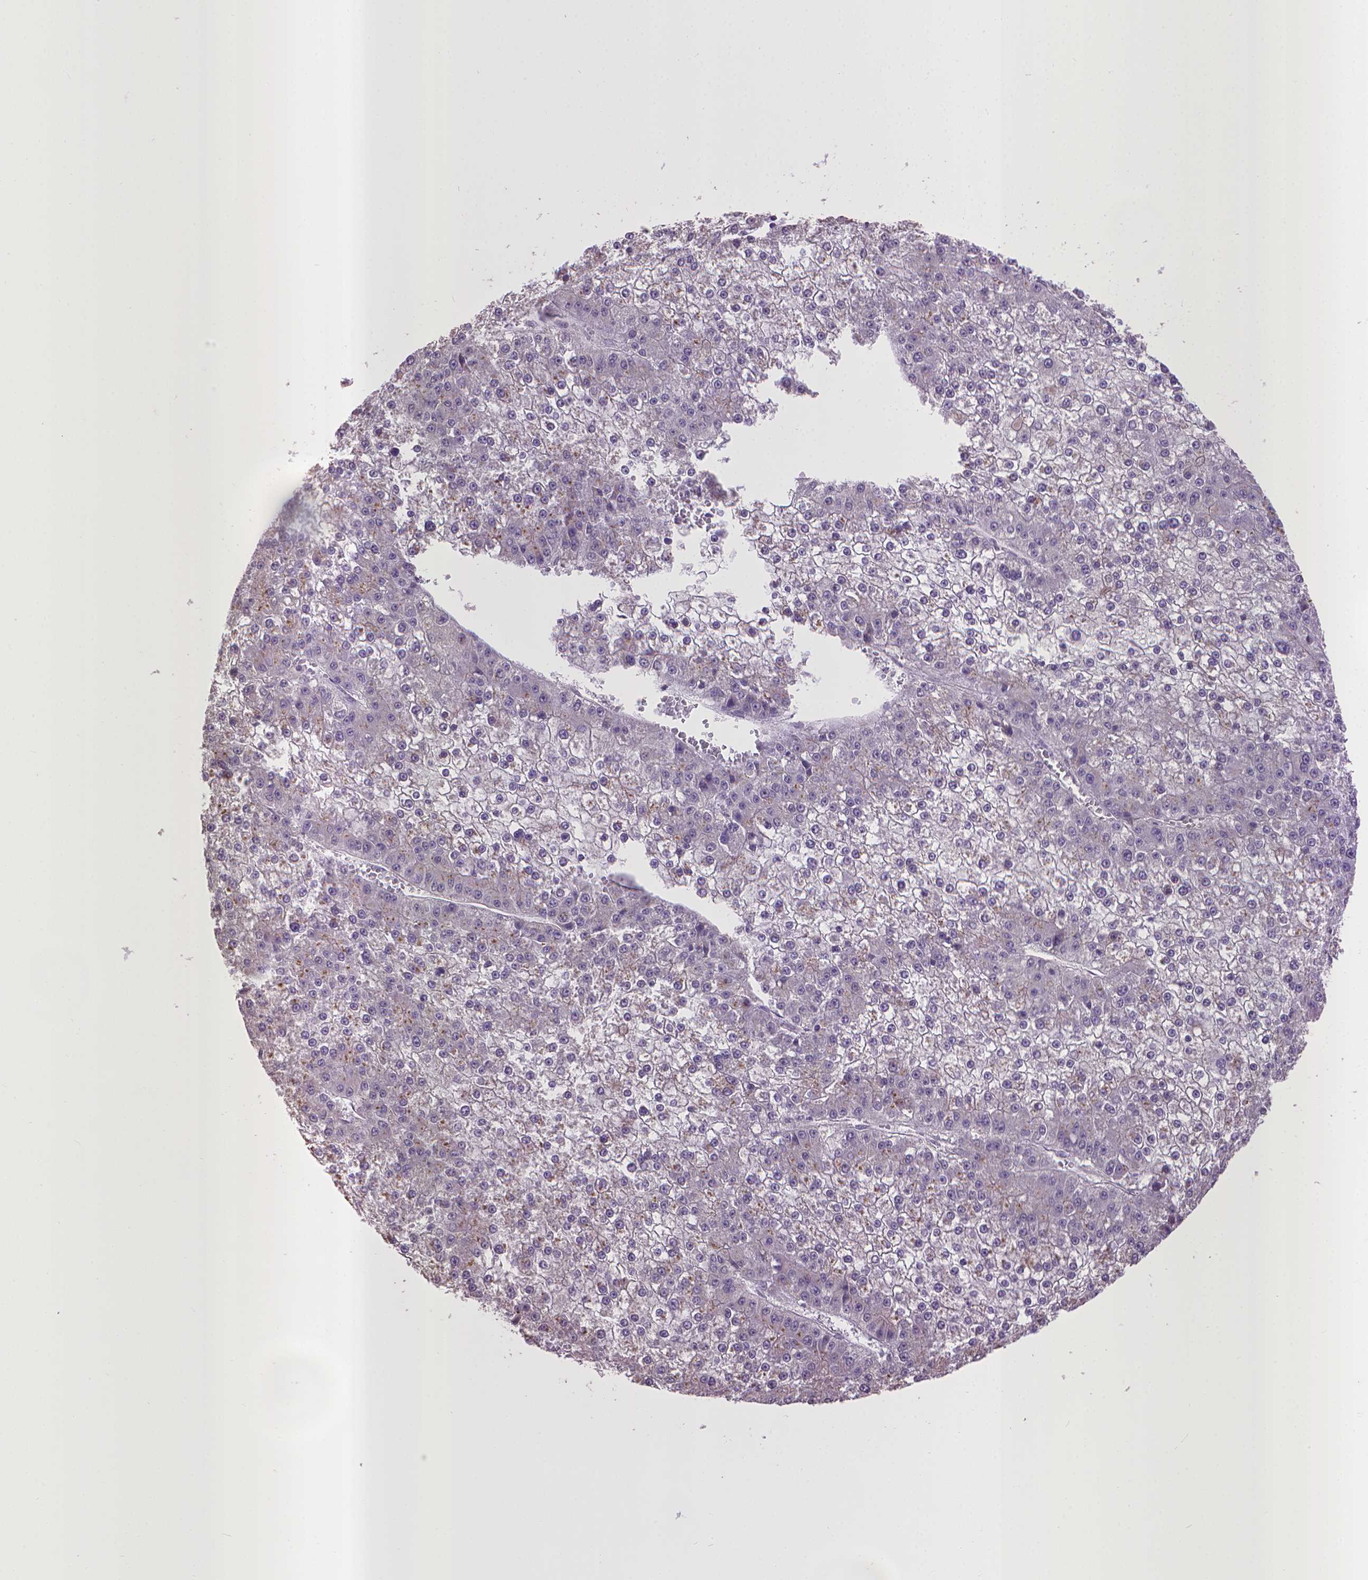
{"staining": {"intensity": "weak", "quantity": "25%-75%", "location": "cytoplasmic/membranous"}, "tissue": "liver cancer", "cell_type": "Tumor cells", "image_type": "cancer", "snomed": [{"axis": "morphology", "description": "Carcinoma, Hepatocellular, NOS"}, {"axis": "topography", "description": "Liver"}], "caption": "Weak cytoplasmic/membranous protein positivity is present in approximately 25%-75% of tumor cells in hepatocellular carcinoma (liver).", "gene": "CPM", "patient": {"sex": "female", "age": 73}}